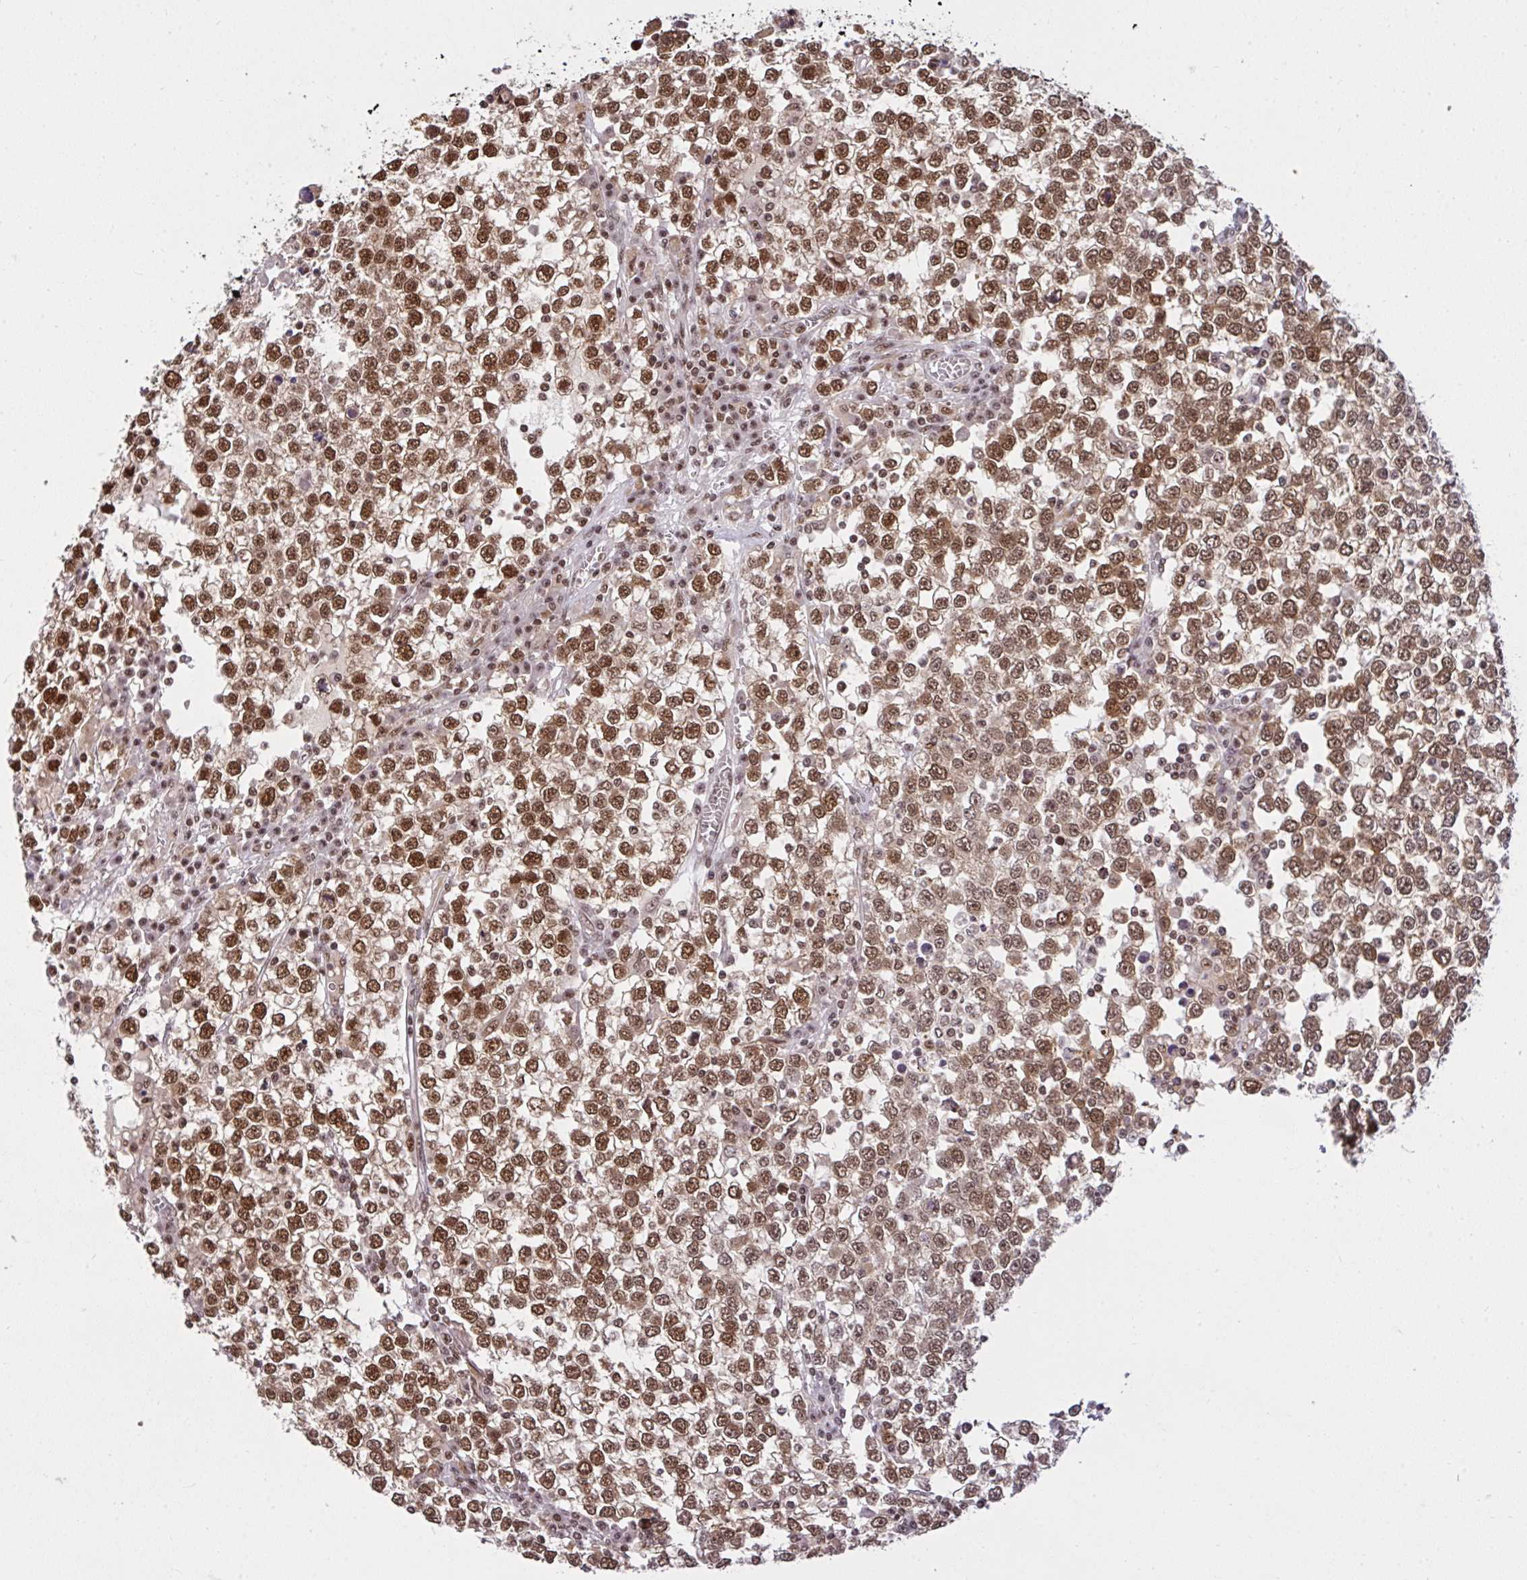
{"staining": {"intensity": "moderate", "quantity": ">75%", "location": "cytoplasmic/membranous,nuclear"}, "tissue": "testis cancer", "cell_type": "Tumor cells", "image_type": "cancer", "snomed": [{"axis": "morphology", "description": "Seminoma, NOS"}, {"axis": "topography", "description": "Testis"}], "caption": "Immunohistochemical staining of seminoma (testis) exhibits moderate cytoplasmic/membranous and nuclear protein positivity in approximately >75% of tumor cells. (DAB IHC with brightfield microscopy, high magnification).", "gene": "CCDC12", "patient": {"sex": "male", "age": 65}}